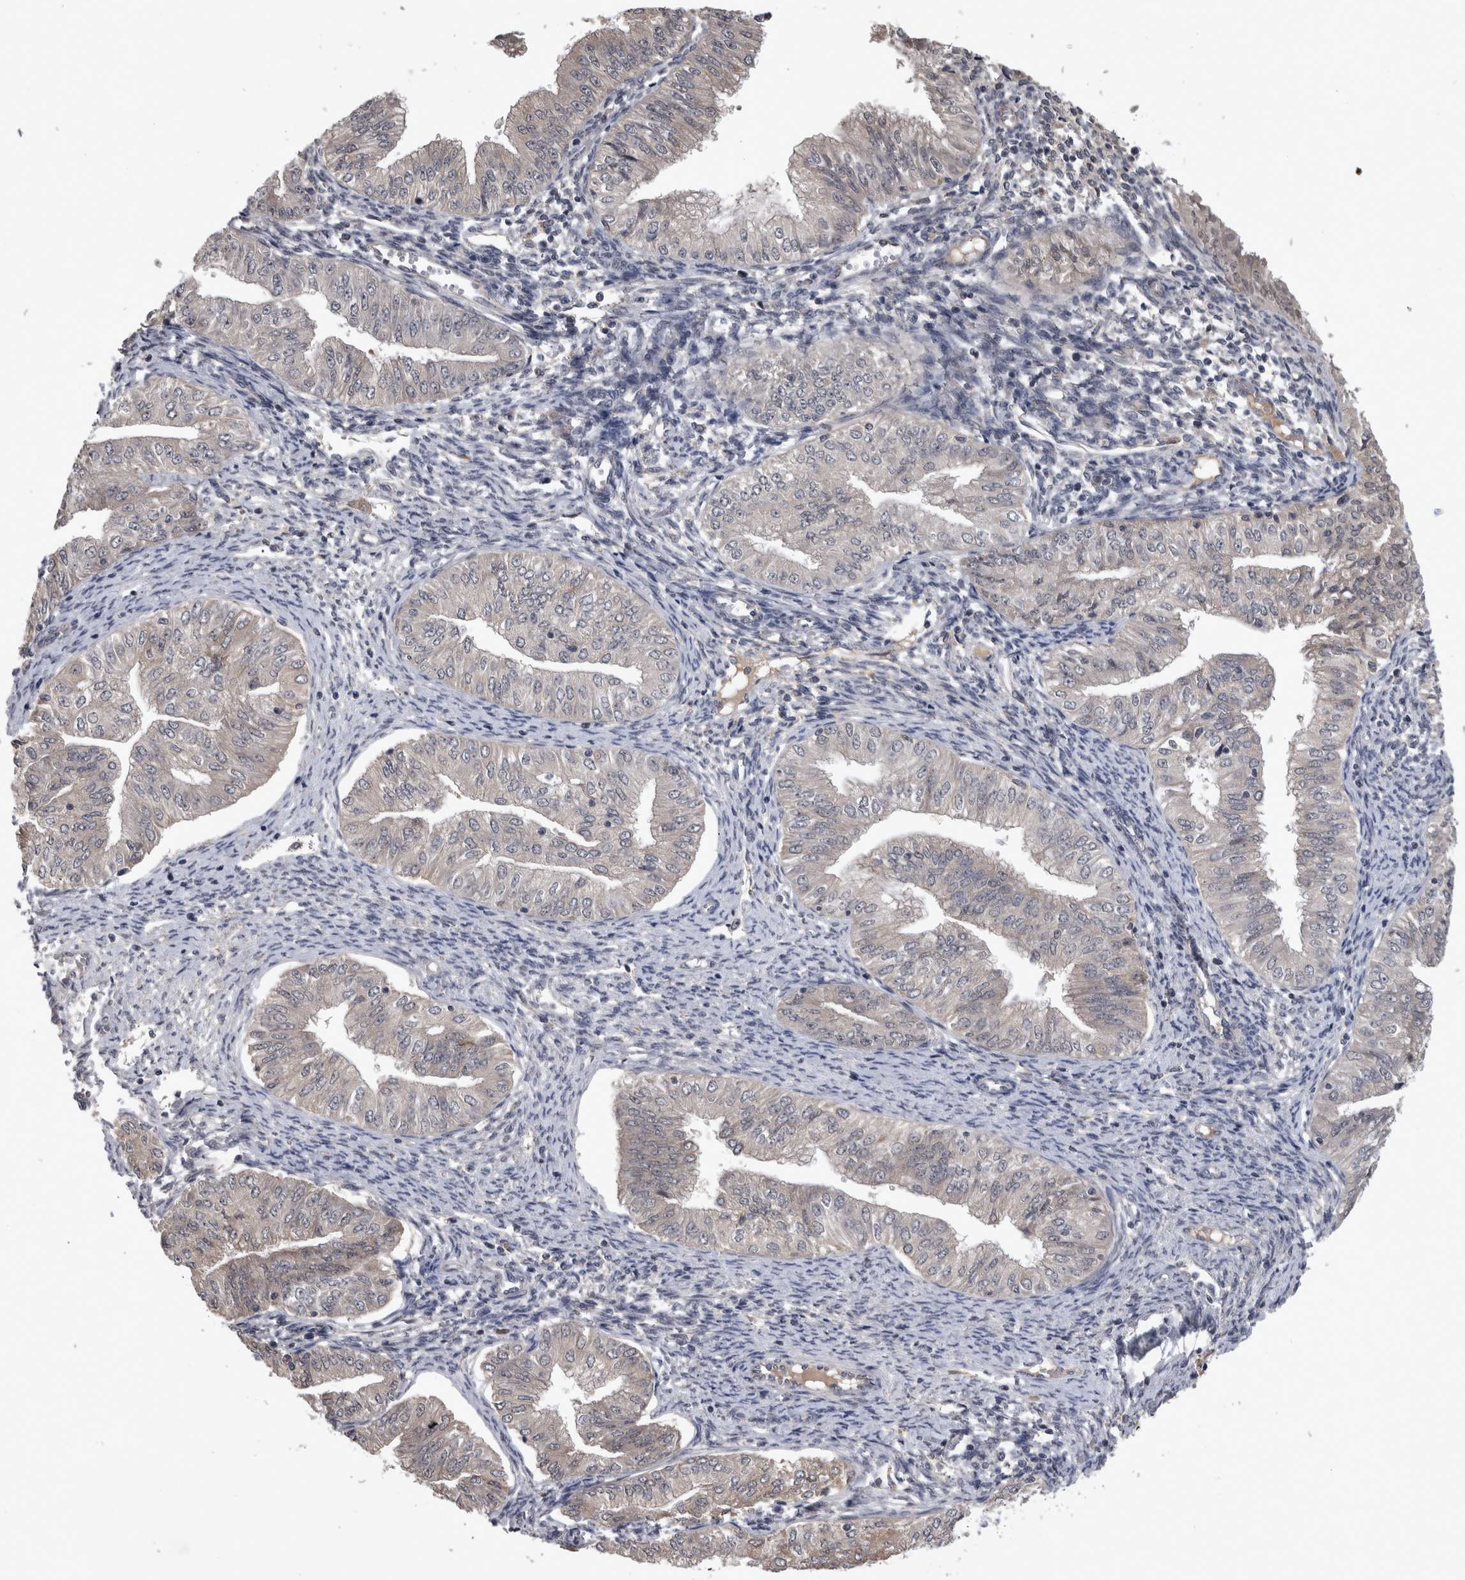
{"staining": {"intensity": "negative", "quantity": "none", "location": "none"}, "tissue": "endometrial cancer", "cell_type": "Tumor cells", "image_type": "cancer", "snomed": [{"axis": "morphology", "description": "Normal tissue, NOS"}, {"axis": "morphology", "description": "Adenocarcinoma, NOS"}, {"axis": "topography", "description": "Endometrium"}], "caption": "Tumor cells are negative for brown protein staining in adenocarcinoma (endometrial).", "gene": "ZNF114", "patient": {"sex": "female", "age": 53}}